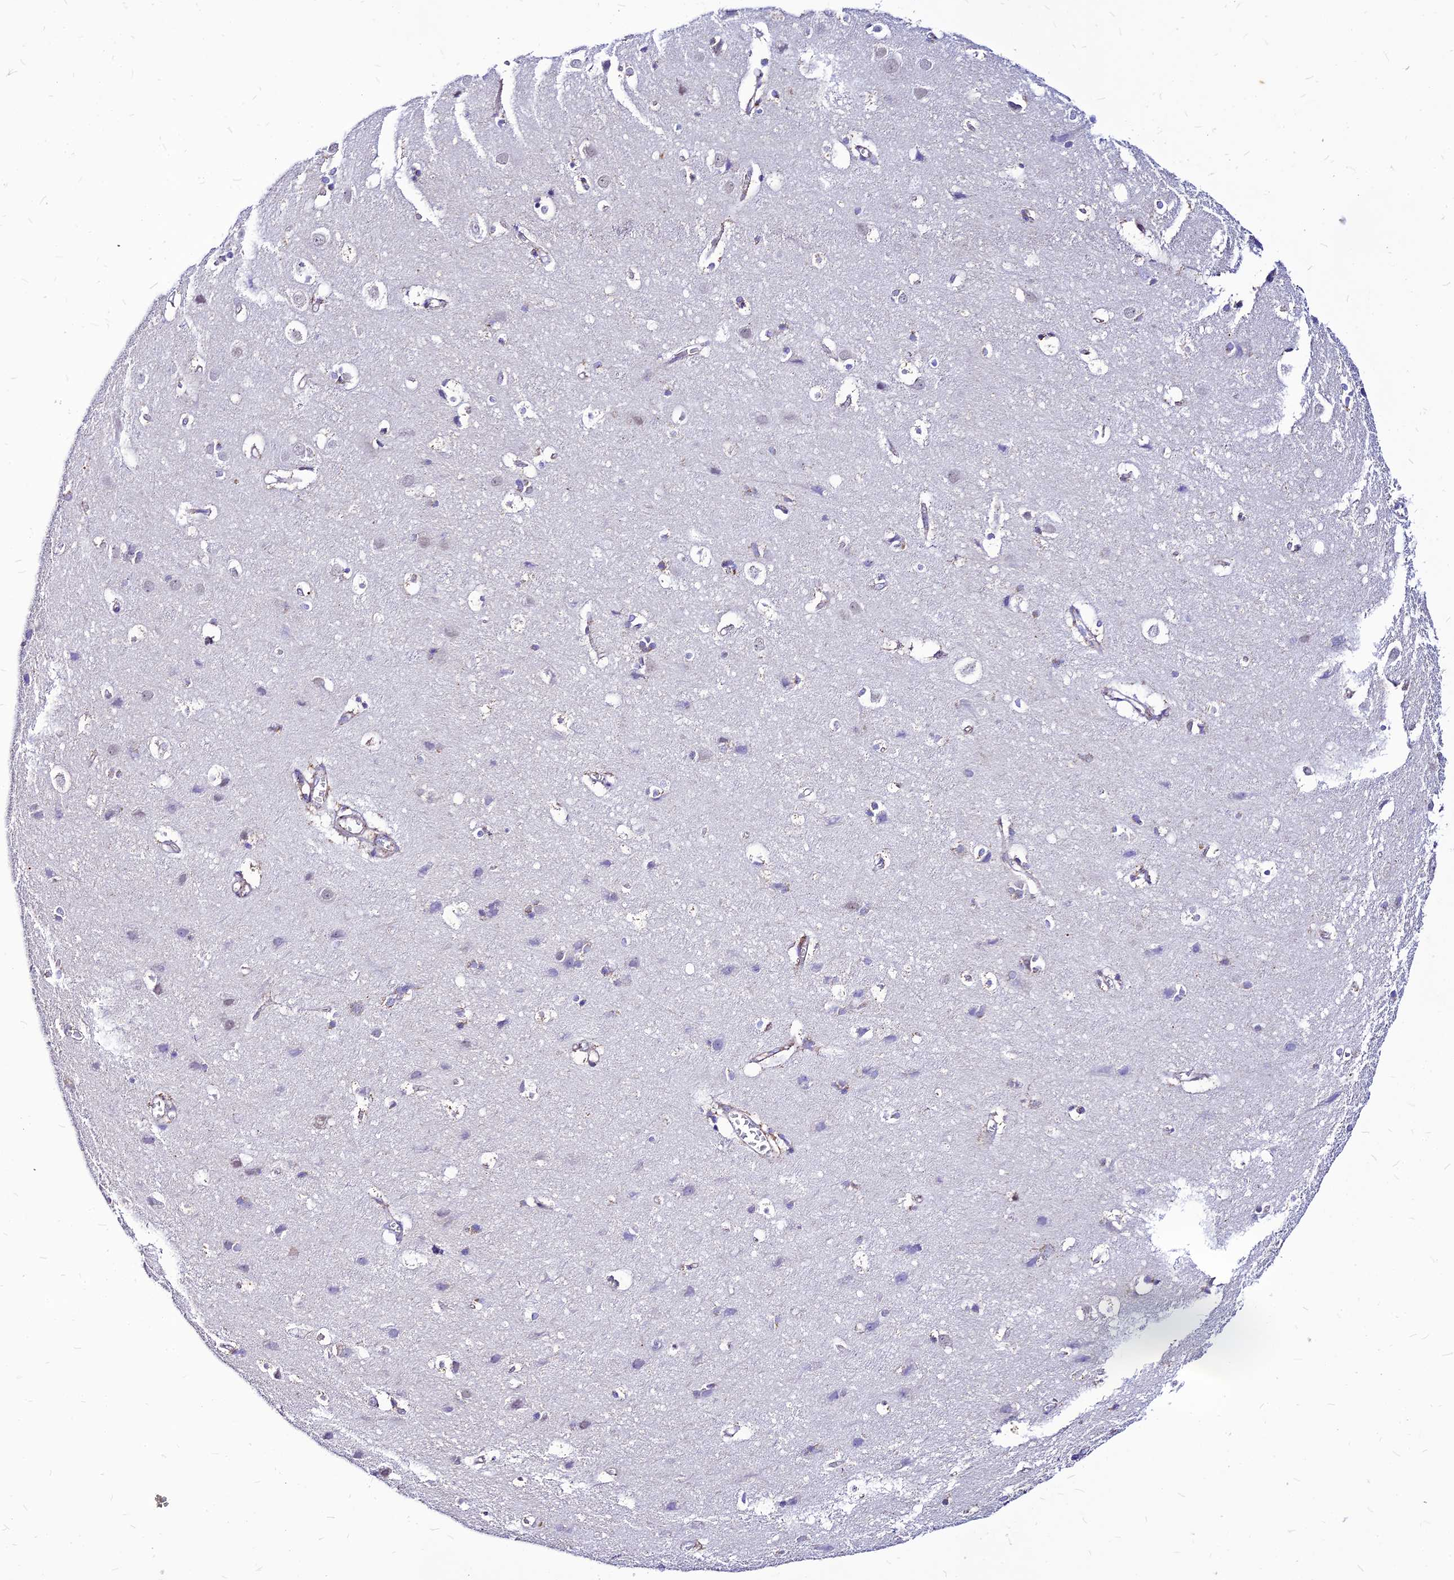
{"staining": {"intensity": "weak", "quantity": ">75%", "location": "cytoplasmic/membranous"}, "tissue": "cerebral cortex", "cell_type": "Endothelial cells", "image_type": "normal", "snomed": [{"axis": "morphology", "description": "Normal tissue, NOS"}, {"axis": "topography", "description": "Cerebral cortex"}], "caption": "Normal cerebral cortex exhibits weak cytoplasmic/membranous expression in about >75% of endothelial cells, visualized by immunohistochemistry.", "gene": "ECI1", "patient": {"sex": "male", "age": 54}}